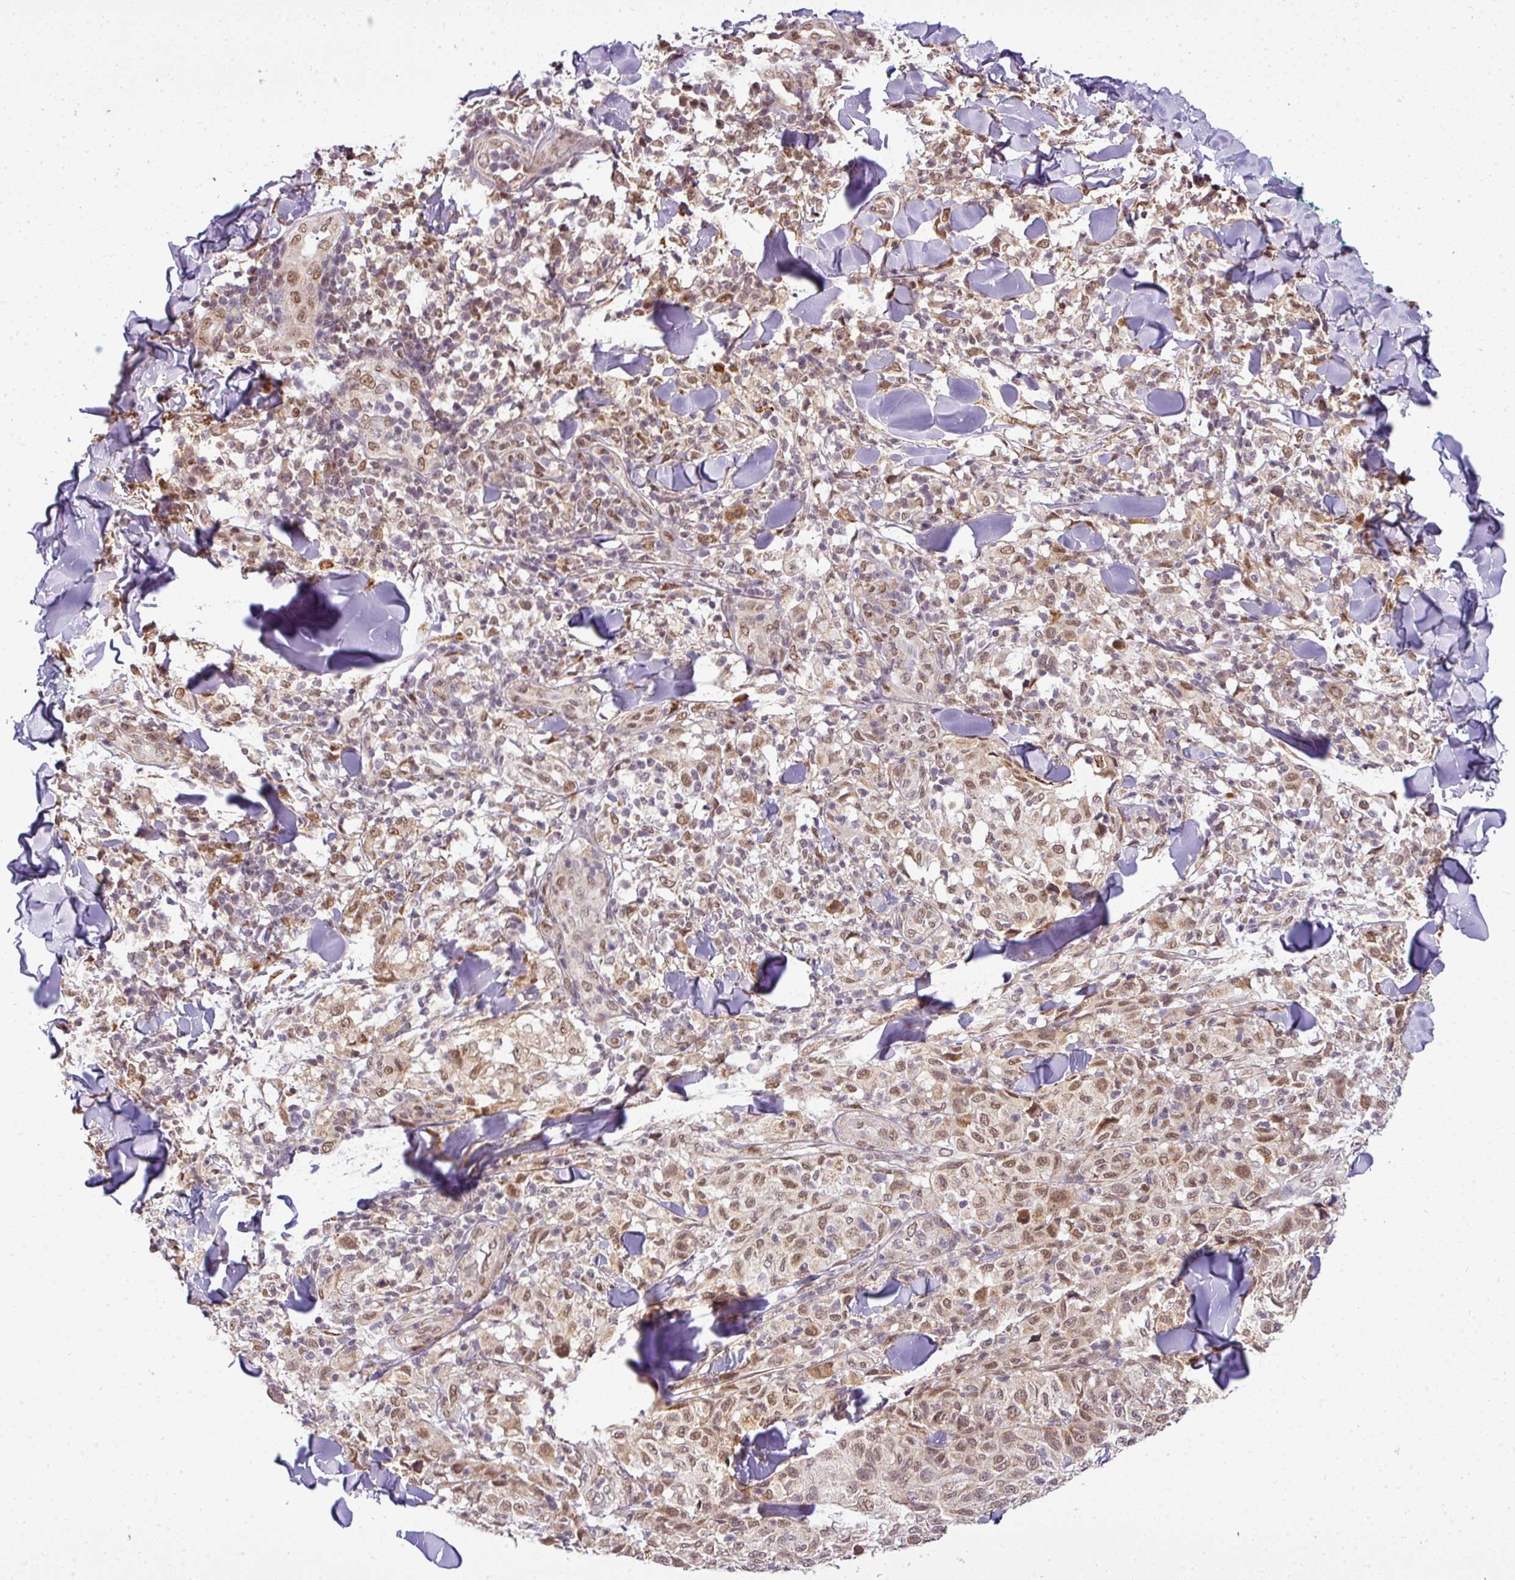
{"staining": {"intensity": "moderate", "quantity": ">75%", "location": "nuclear"}, "tissue": "melanoma", "cell_type": "Tumor cells", "image_type": "cancer", "snomed": [{"axis": "morphology", "description": "Malignant melanoma, NOS"}, {"axis": "topography", "description": "Skin"}], "caption": "Protein analysis of melanoma tissue displays moderate nuclear positivity in approximately >75% of tumor cells.", "gene": "C1orf226", "patient": {"sex": "male", "age": 66}}